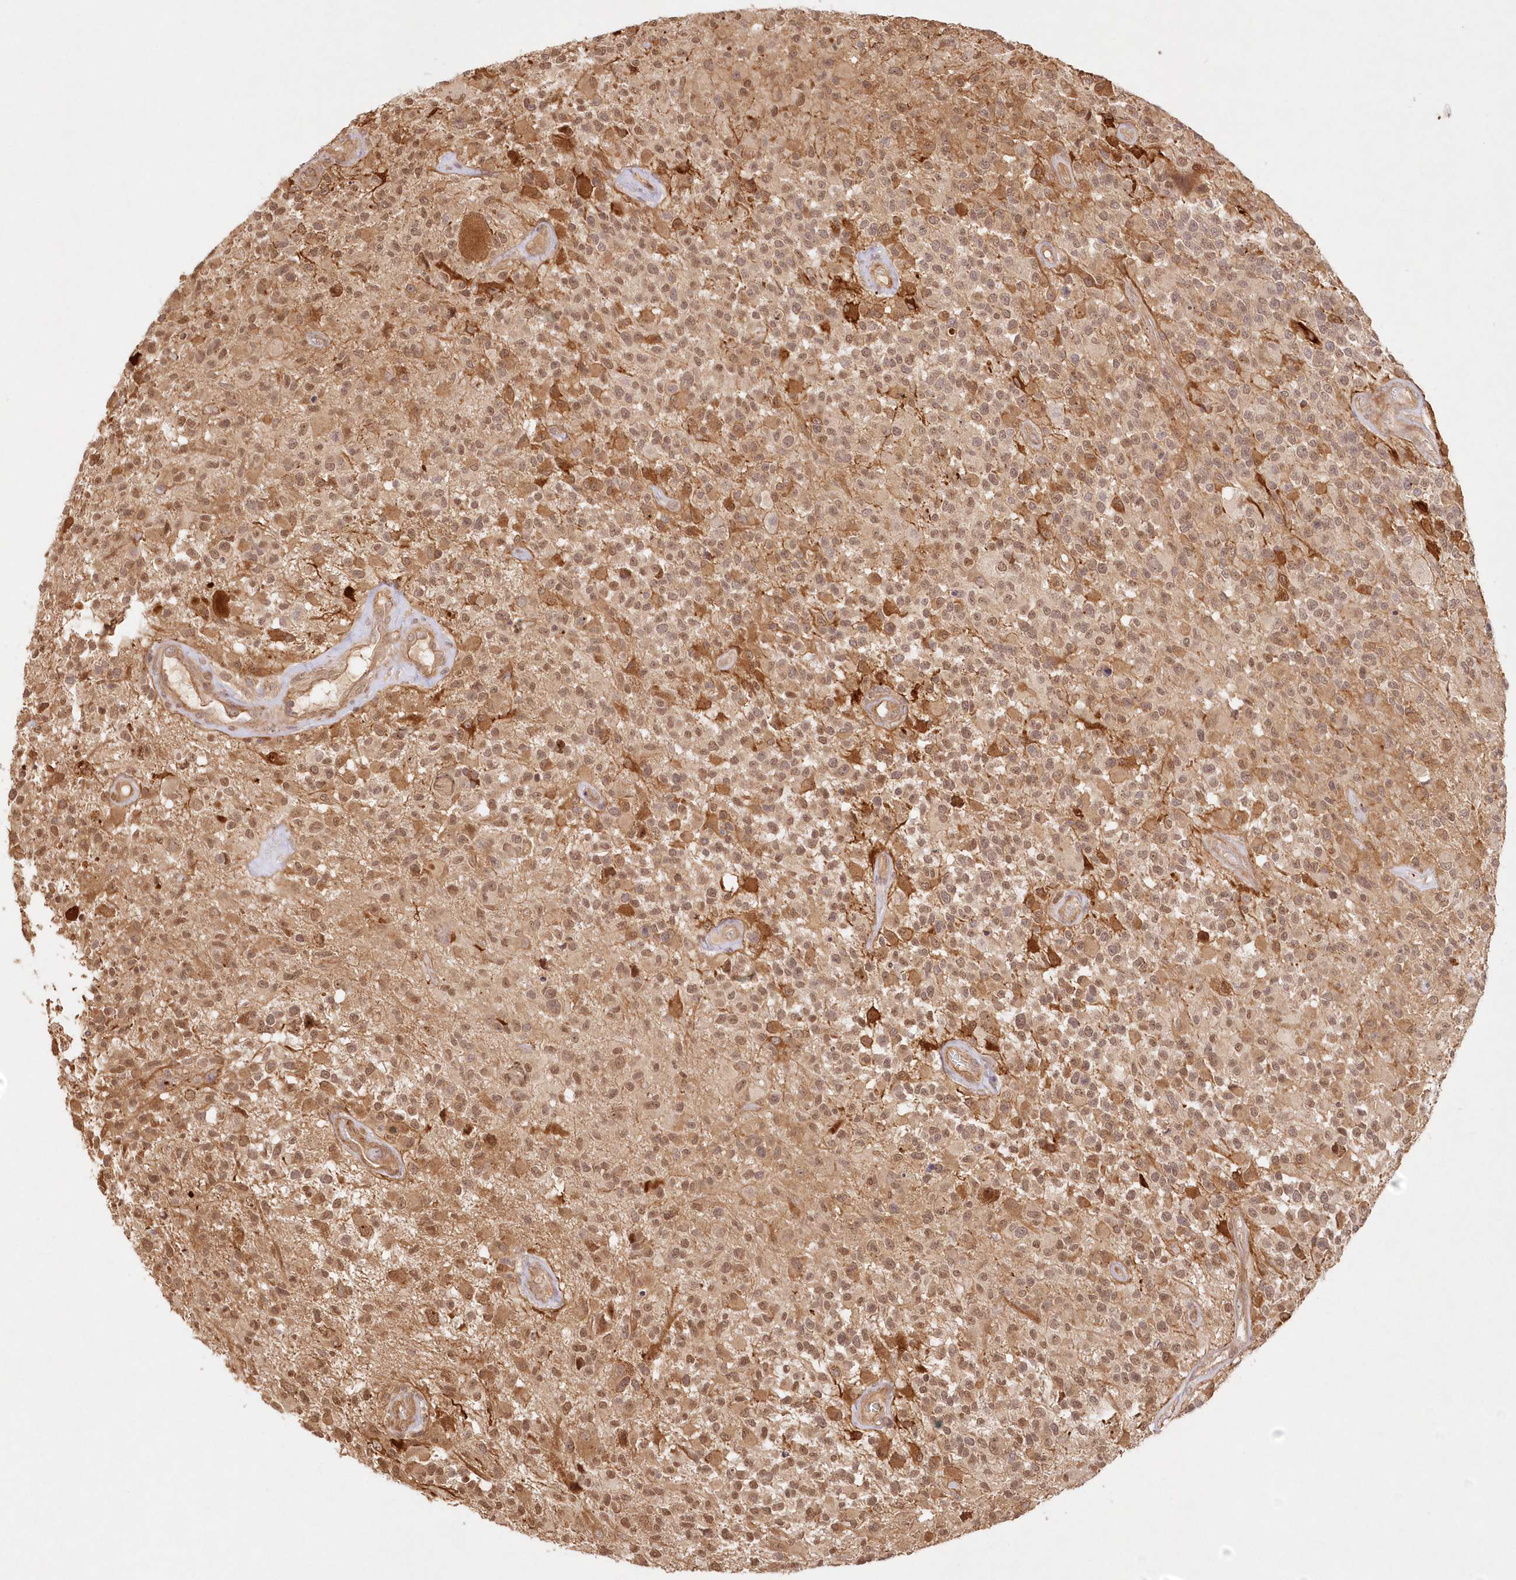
{"staining": {"intensity": "moderate", "quantity": ">75%", "location": "cytoplasmic/membranous,nuclear"}, "tissue": "glioma", "cell_type": "Tumor cells", "image_type": "cancer", "snomed": [{"axis": "morphology", "description": "Glioma, malignant, High grade"}, {"axis": "morphology", "description": "Glioblastoma, NOS"}, {"axis": "topography", "description": "Brain"}], "caption": "IHC of glioma demonstrates medium levels of moderate cytoplasmic/membranous and nuclear staining in about >75% of tumor cells.", "gene": "KIAA0232", "patient": {"sex": "male", "age": 60}}